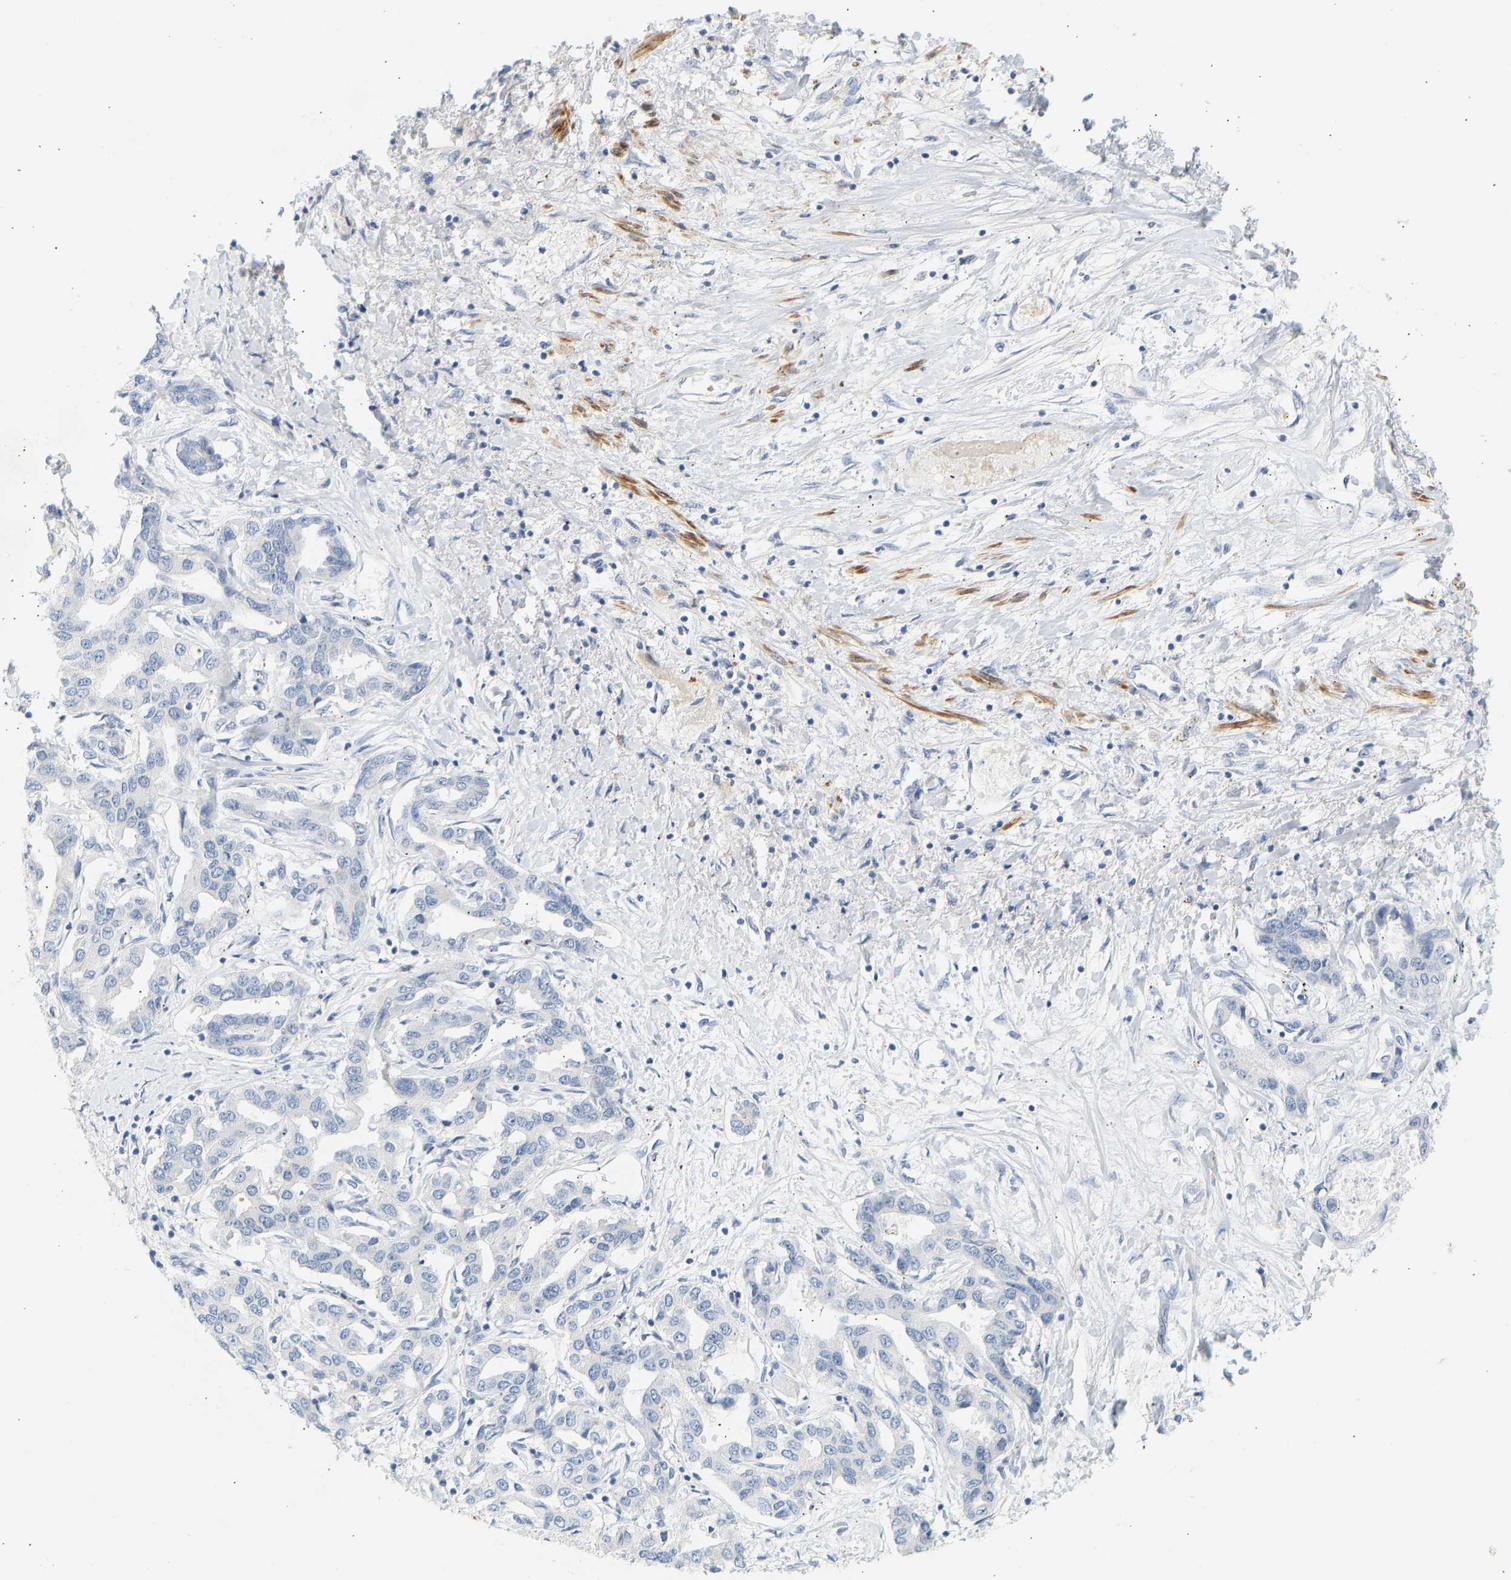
{"staining": {"intensity": "negative", "quantity": "none", "location": "none"}, "tissue": "liver cancer", "cell_type": "Tumor cells", "image_type": "cancer", "snomed": [{"axis": "morphology", "description": "Cholangiocarcinoma"}, {"axis": "topography", "description": "Liver"}], "caption": "Tumor cells show no significant expression in cholangiocarcinoma (liver).", "gene": "SLC30A7", "patient": {"sex": "male", "age": 59}}